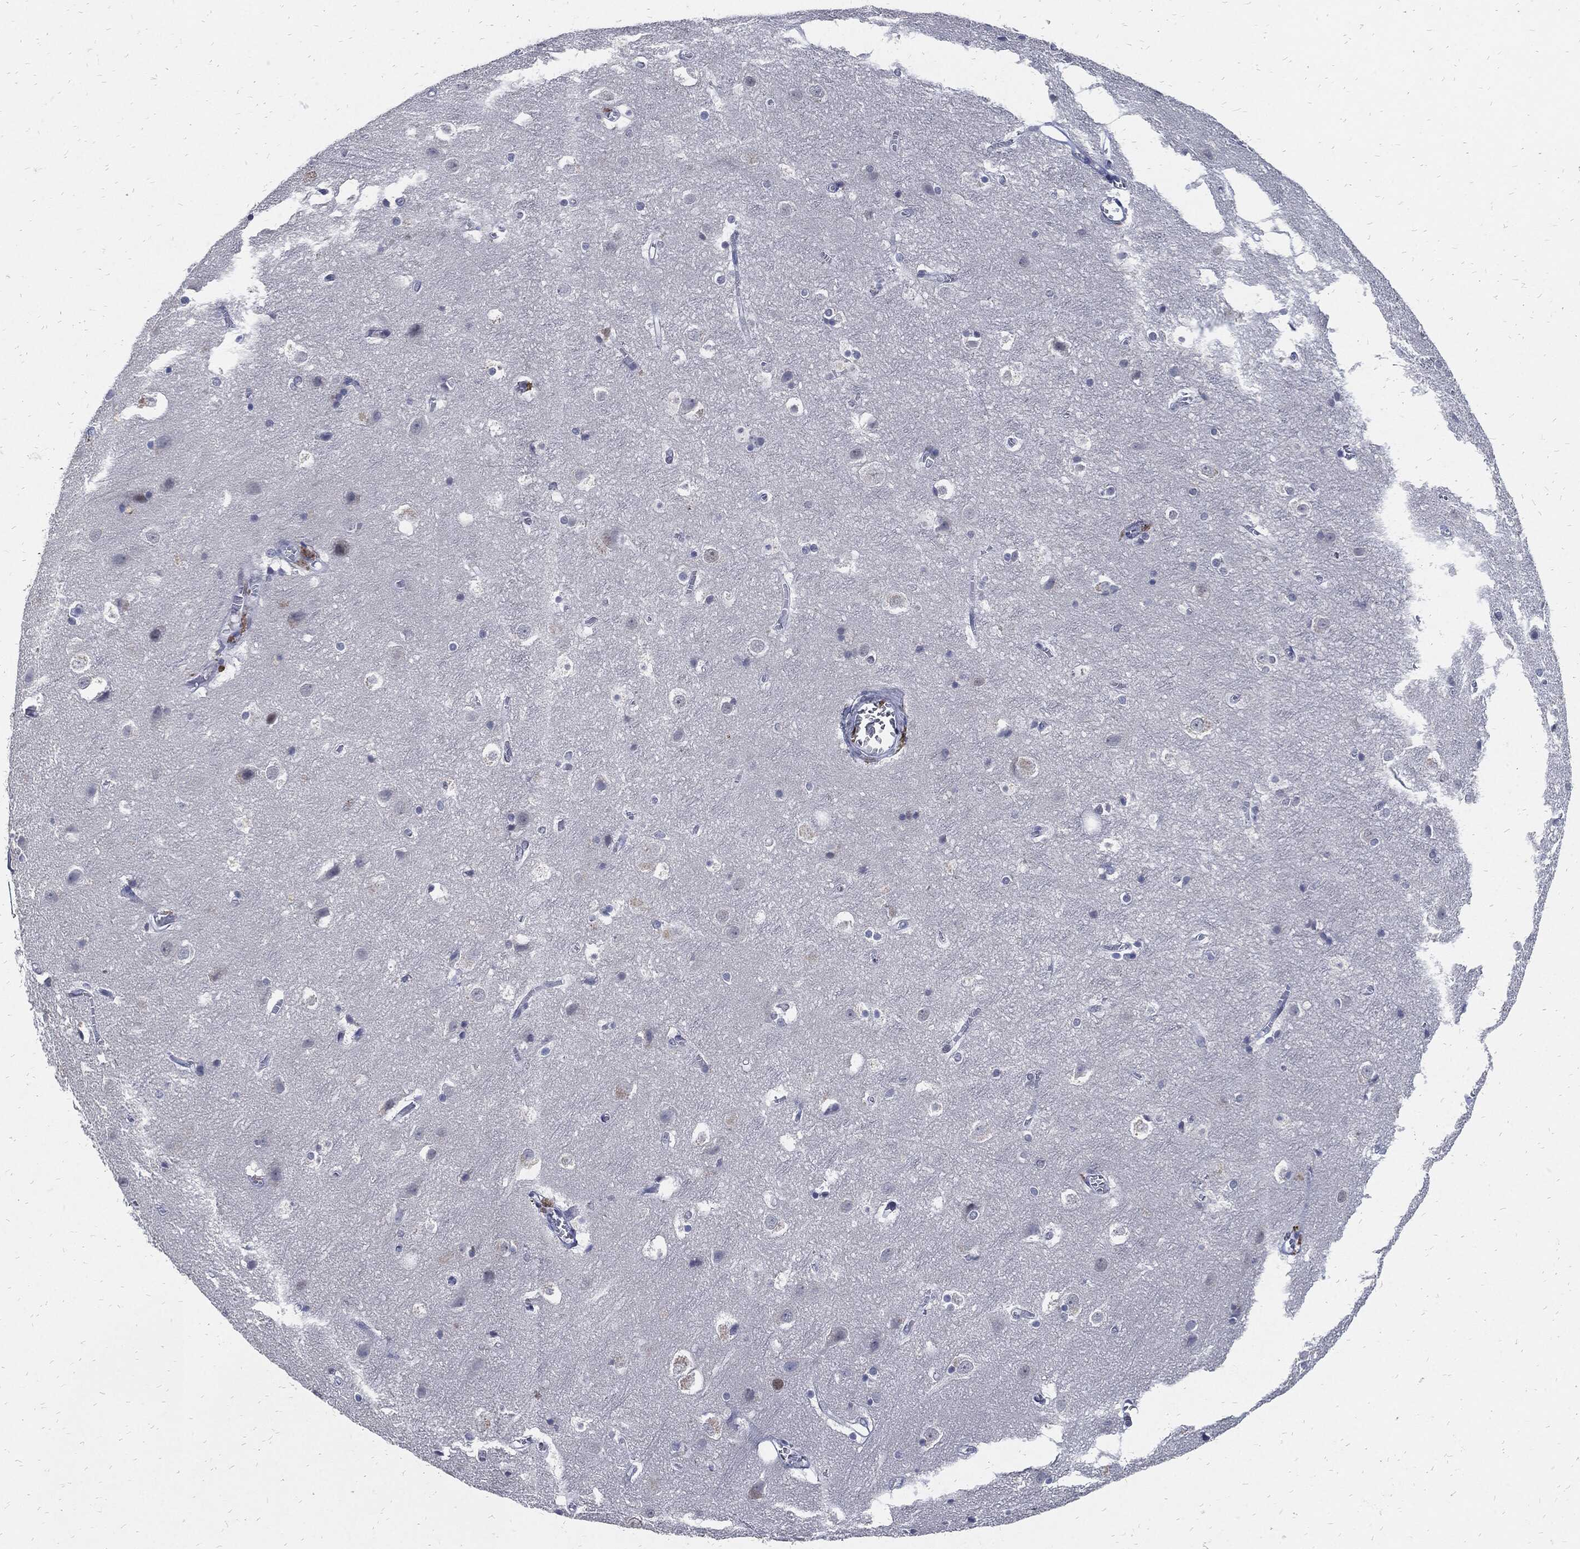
{"staining": {"intensity": "negative", "quantity": "none", "location": "none"}, "tissue": "cerebral cortex", "cell_type": "Endothelial cells", "image_type": "normal", "snomed": [{"axis": "morphology", "description": "Normal tissue, NOS"}, {"axis": "topography", "description": "Cerebral cortex"}], "caption": "DAB (3,3'-diaminobenzidine) immunohistochemical staining of normal human cerebral cortex reveals no significant staining in endothelial cells.", "gene": "JUN", "patient": {"sex": "male", "age": 59}}